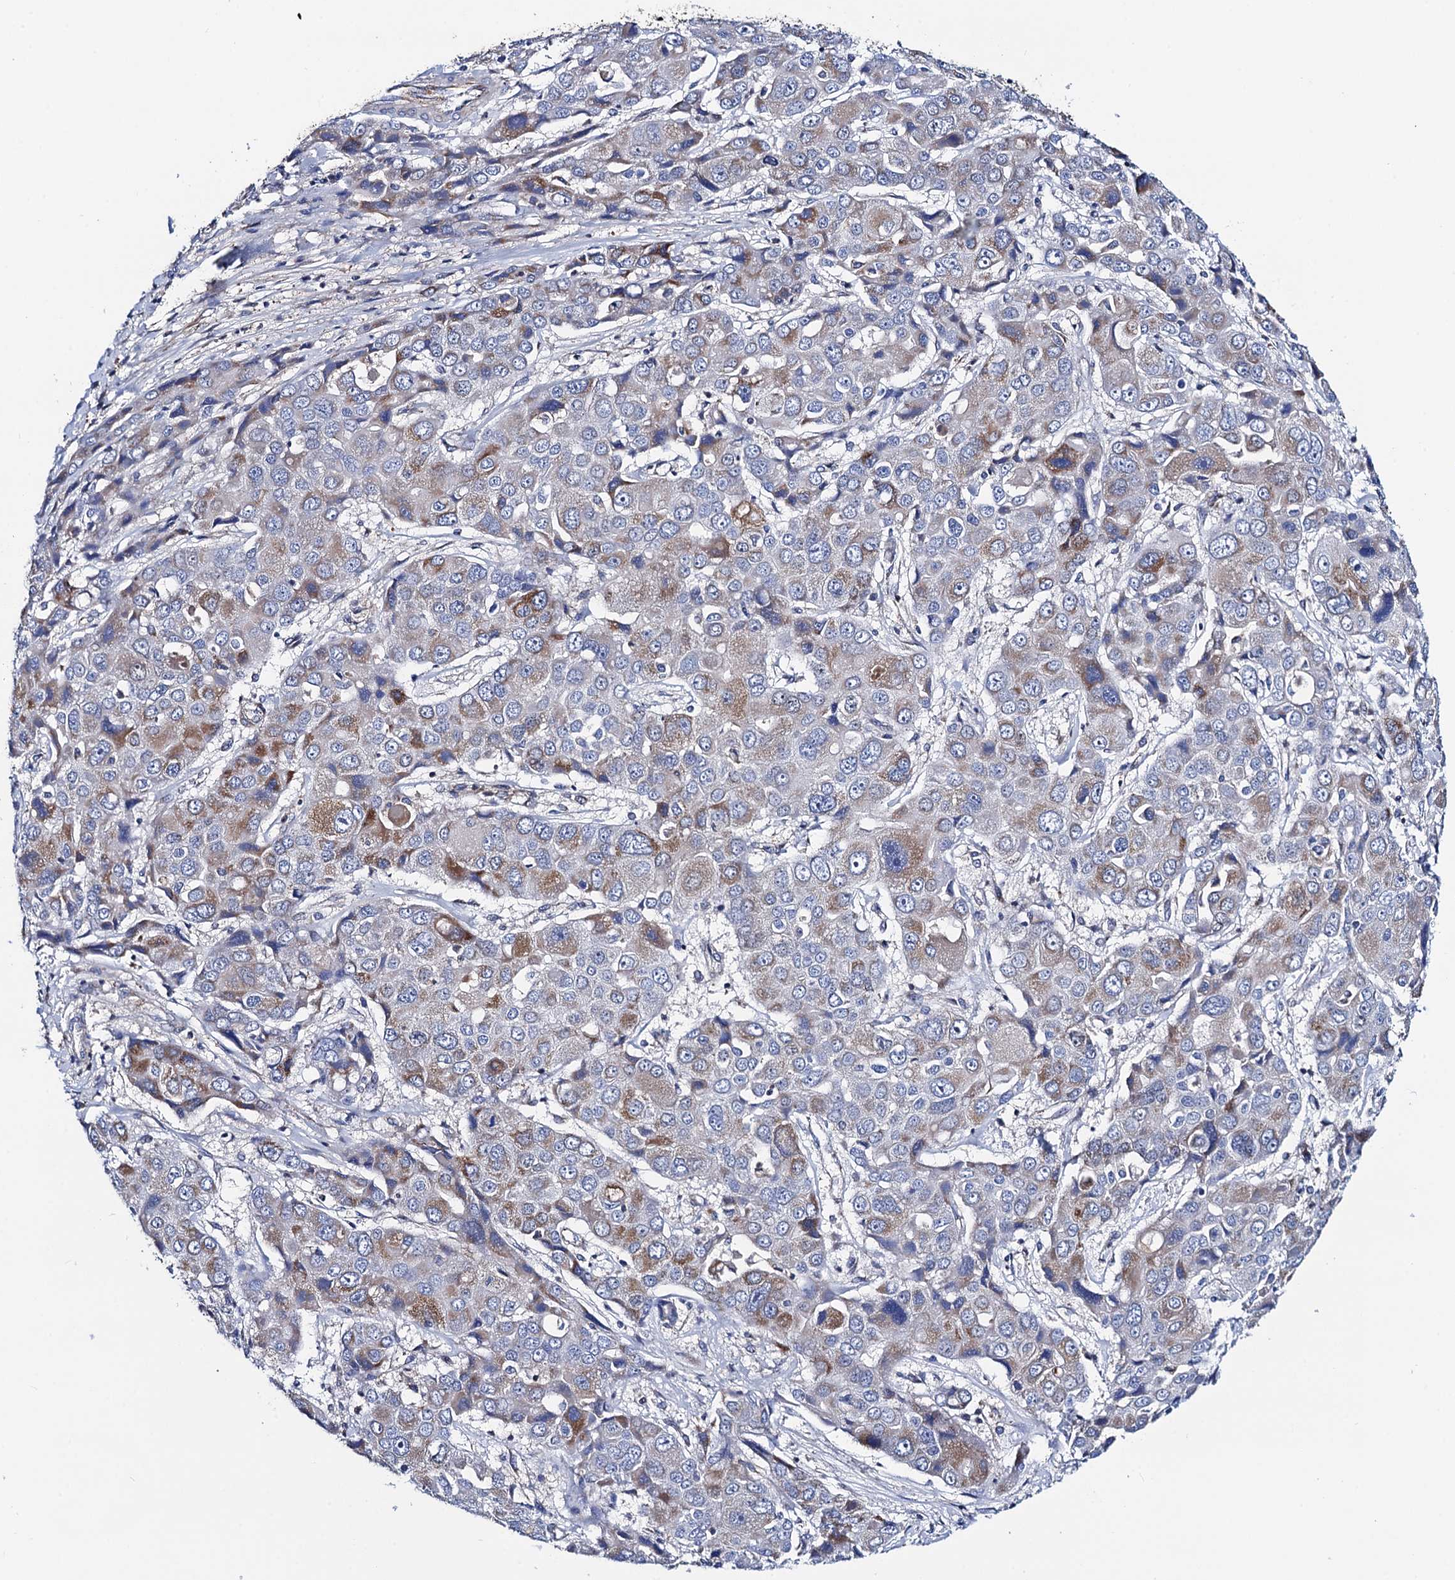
{"staining": {"intensity": "weak", "quantity": "<25%", "location": "cytoplasmic/membranous"}, "tissue": "liver cancer", "cell_type": "Tumor cells", "image_type": "cancer", "snomed": [{"axis": "morphology", "description": "Cholangiocarcinoma"}, {"axis": "topography", "description": "Liver"}], "caption": "IHC photomicrograph of liver cancer stained for a protein (brown), which demonstrates no expression in tumor cells.", "gene": "PTCD3", "patient": {"sex": "male", "age": 67}}